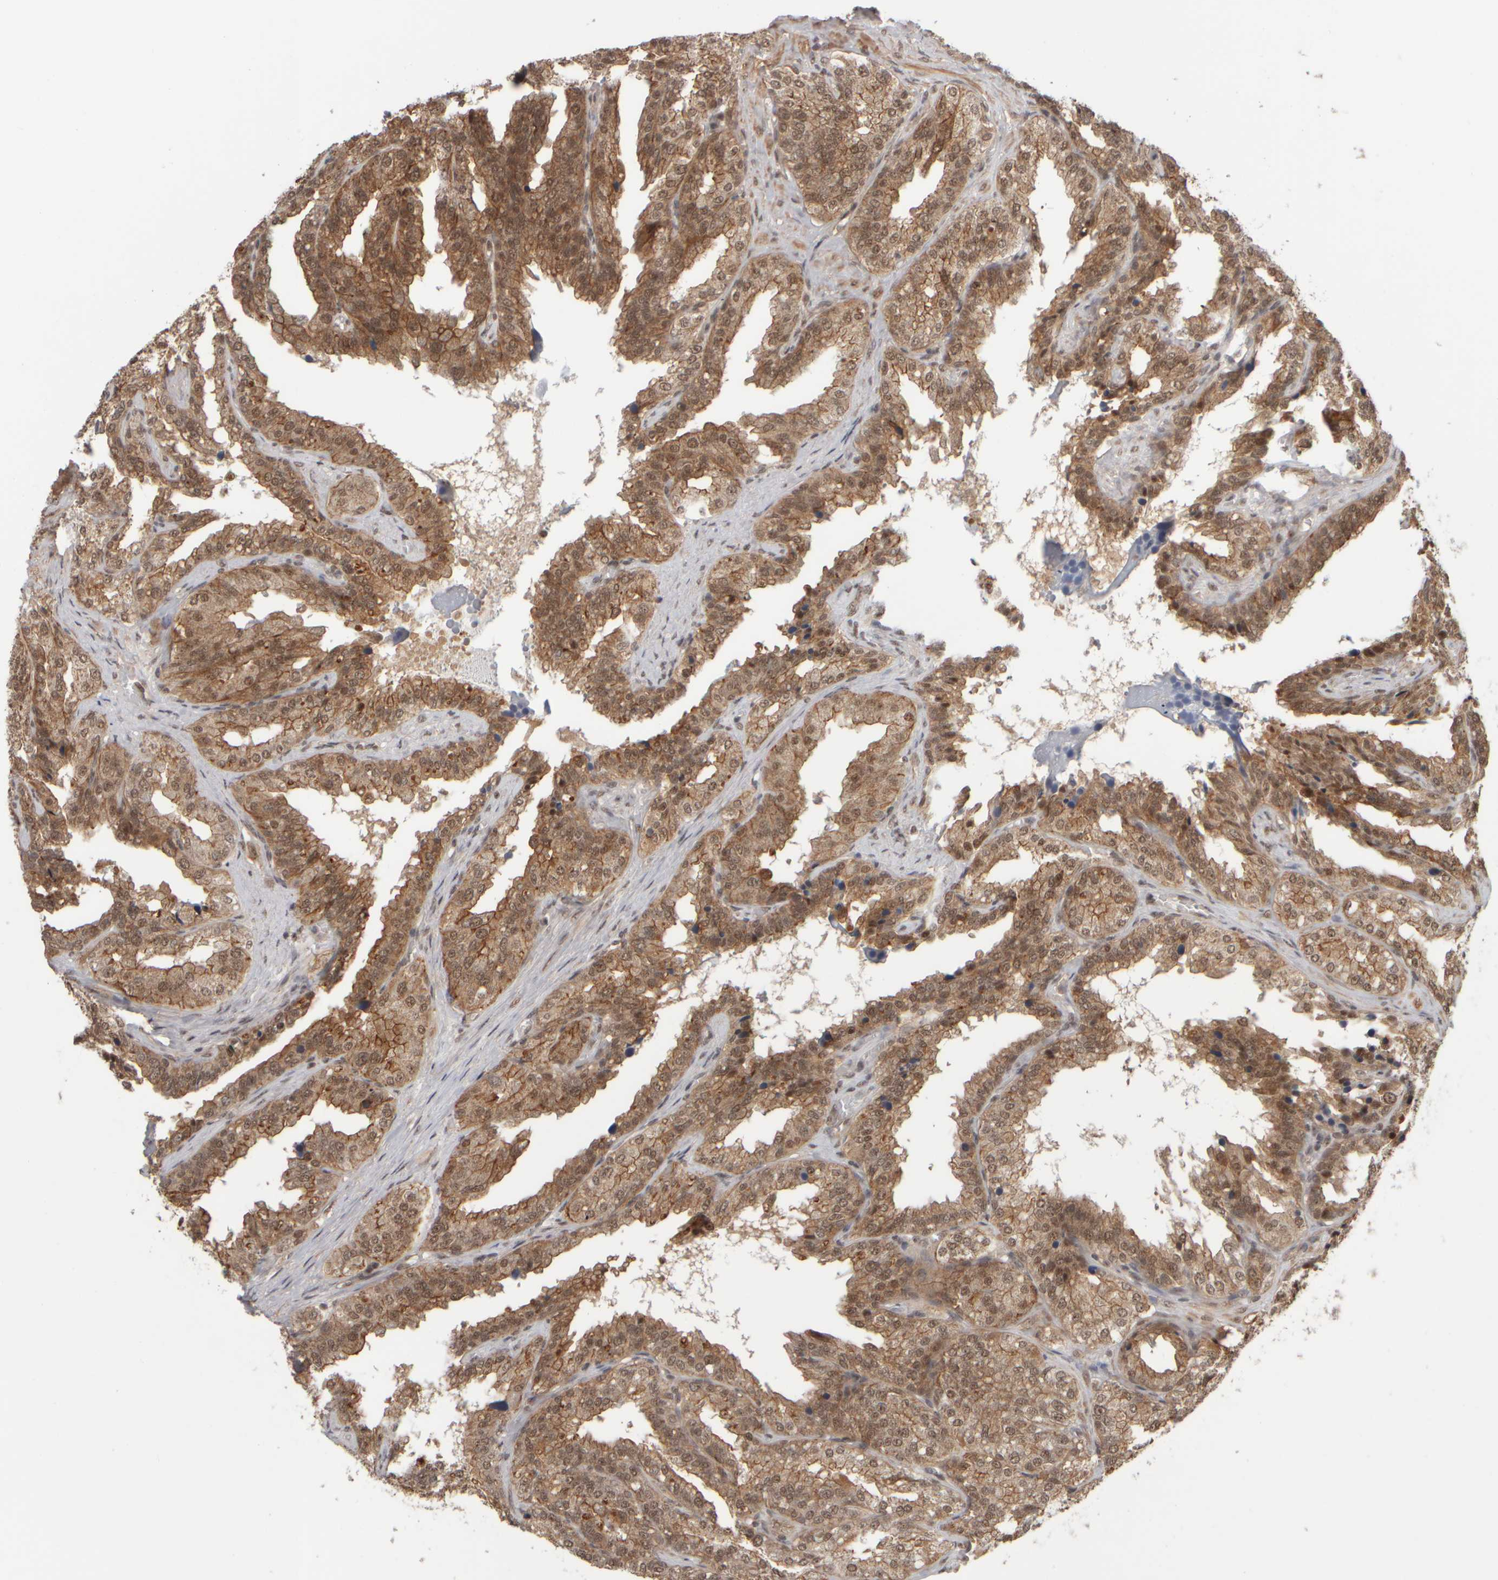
{"staining": {"intensity": "moderate", "quantity": ">75%", "location": "cytoplasmic/membranous"}, "tissue": "seminal vesicle", "cell_type": "Glandular cells", "image_type": "normal", "snomed": [{"axis": "morphology", "description": "Normal tissue, NOS"}, {"axis": "topography", "description": "Prostate"}, {"axis": "topography", "description": "Seminal veicle"}], "caption": "Brown immunohistochemical staining in normal human seminal vesicle reveals moderate cytoplasmic/membranous expression in about >75% of glandular cells. The staining is performed using DAB (3,3'-diaminobenzidine) brown chromogen to label protein expression. The nuclei are counter-stained blue using hematoxylin.", "gene": "SYNRG", "patient": {"sex": "male", "age": 51}}